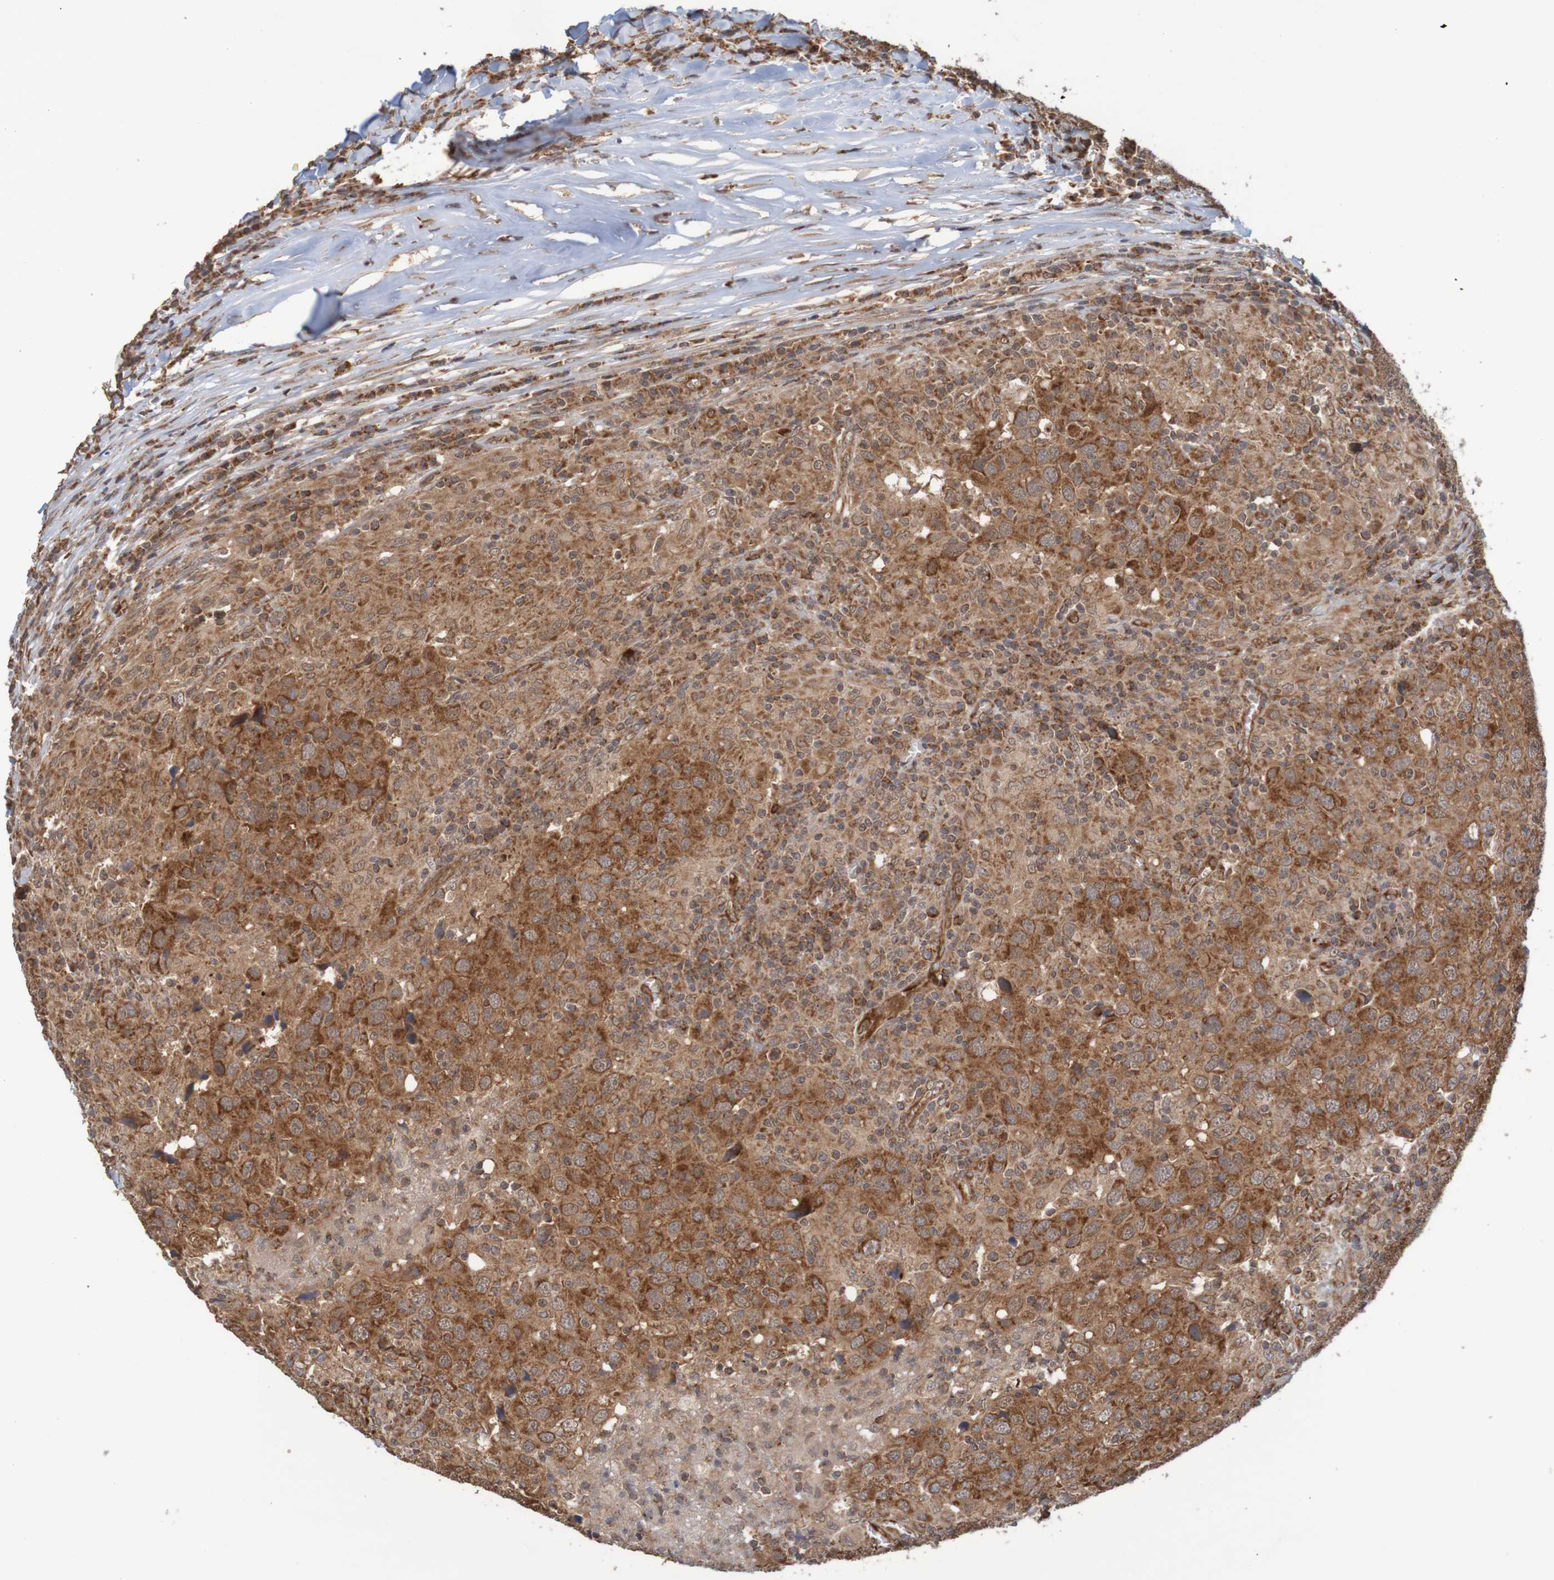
{"staining": {"intensity": "strong", "quantity": ">75%", "location": "cytoplasmic/membranous"}, "tissue": "head and neck cancer", "cell_type": "Tumor cells", "image_type": "cancer", "snomed": [{"axis": "morphology", "description": "Adenocarcinoma, NOS"}, {"axis": "topography", "description": "Salivary gland"}, {"axis": "topography", "description": "Head-Neck"}], "caption": "A high amount of strong cytoplasmic/membranous expression is seen in approximately >75% of tumor cells in head and neck adenocarcinoma tissue. (brown staining indicates protein expression, while blue staining denotes nuclei).", "gene": "MRPL52", "patient": {"sex": "female", "age": 65}}